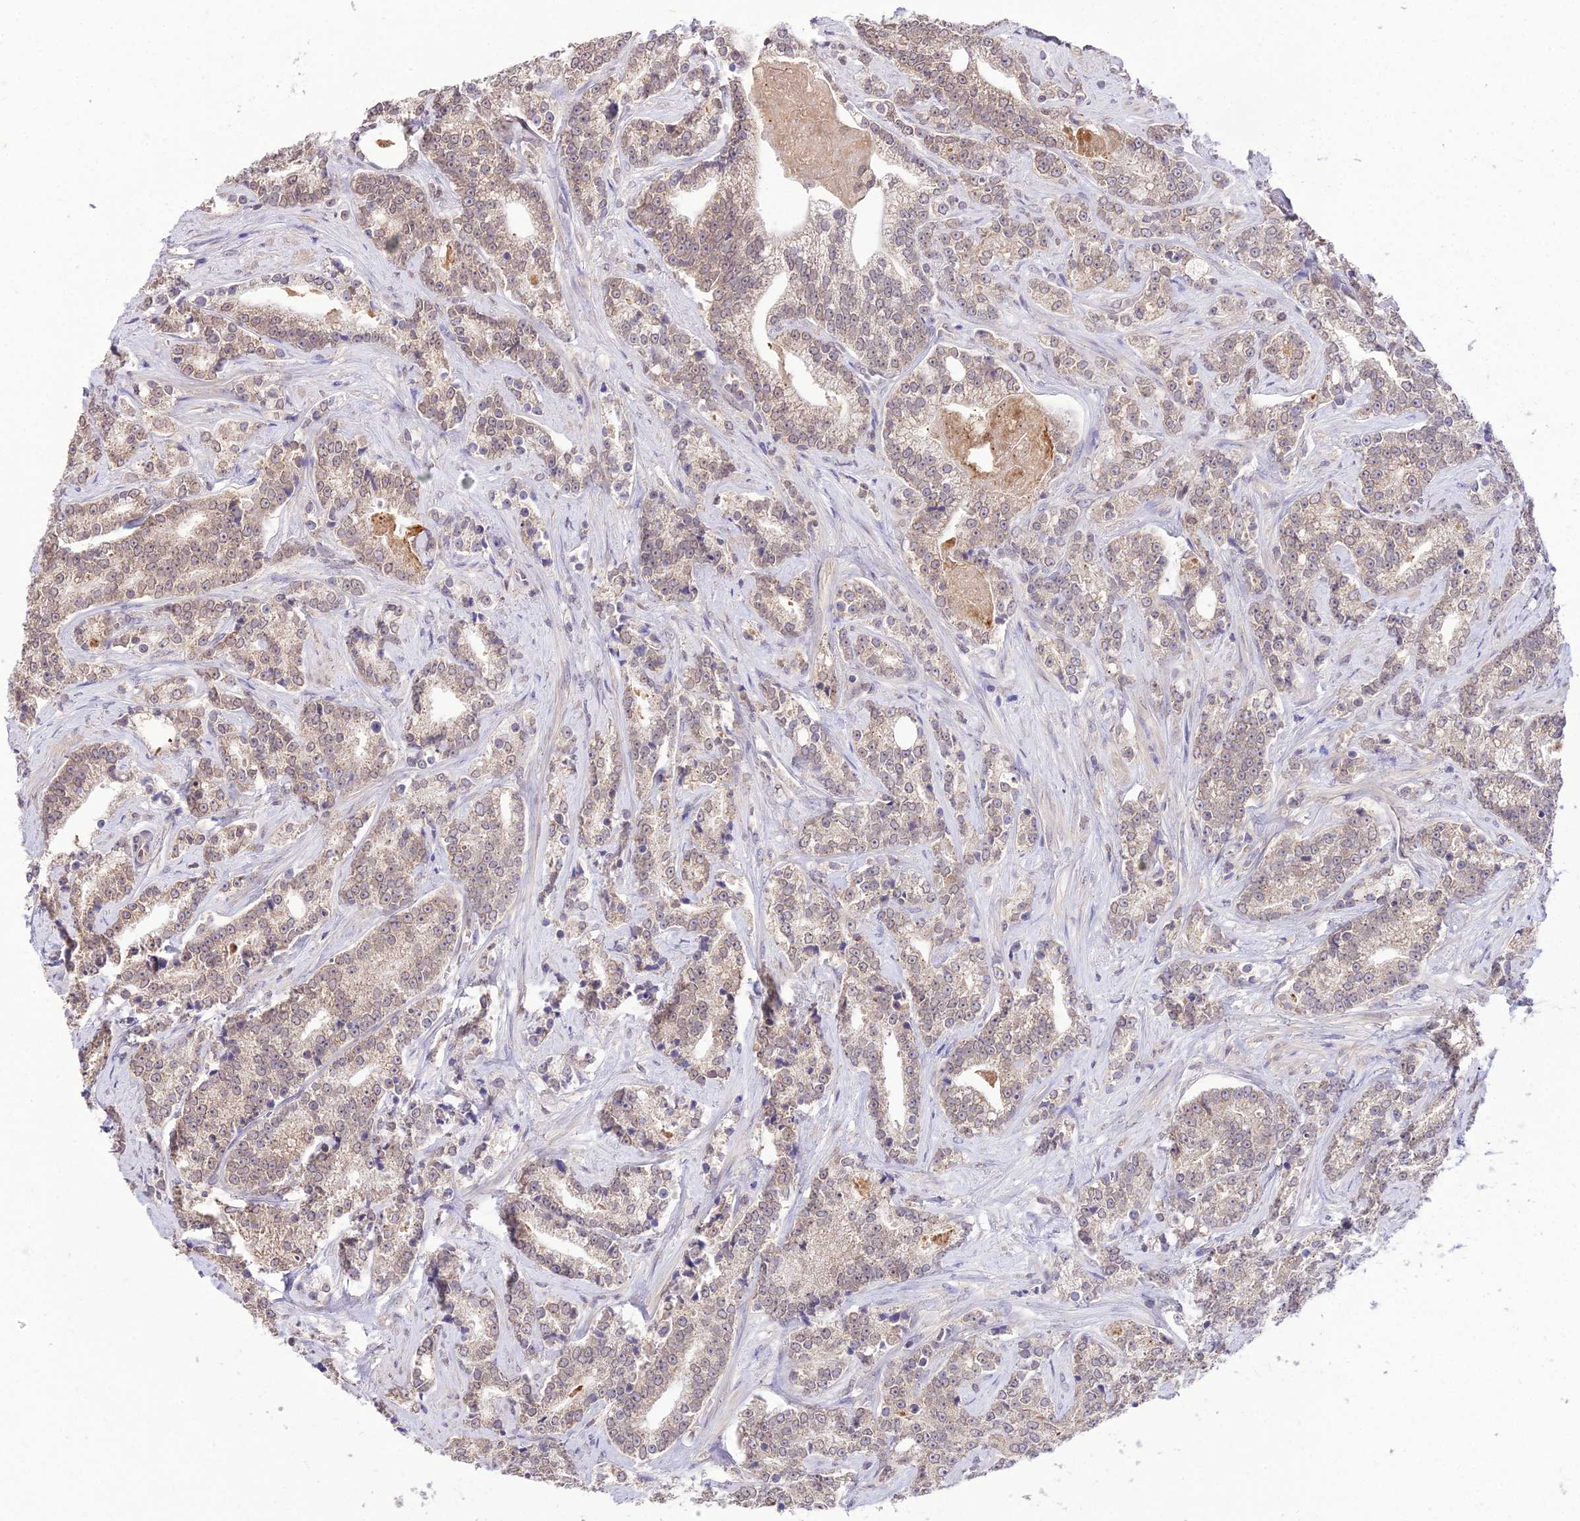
{"staining": {"intensity": "moderate", "quantity": ">75%", "location": "cytoplasmic/membranous,nuclear"}, "tissue": "prostate cancer", "cell_type": "Tumor cells", "image_type": "cancer", "snomed": [{"axis": "morphology", "description": "Adenocarcinoma, High grade"}, {"axis": "topography", "description": "Prostate"}], "caption": "Adenocarcinoma (high-grade) (prostate) stained with DAB (3,3'-diaminobenzidine) immunohistochemistry displays medium levels of moderate cytoplasmic/membranous and nuclear expression in about >75% of tumor cells. (Brightfield microscopy of DAB IHC at high magnification).", "gene": "PGK1", "patient": {"sex": "male", "age": 67}}